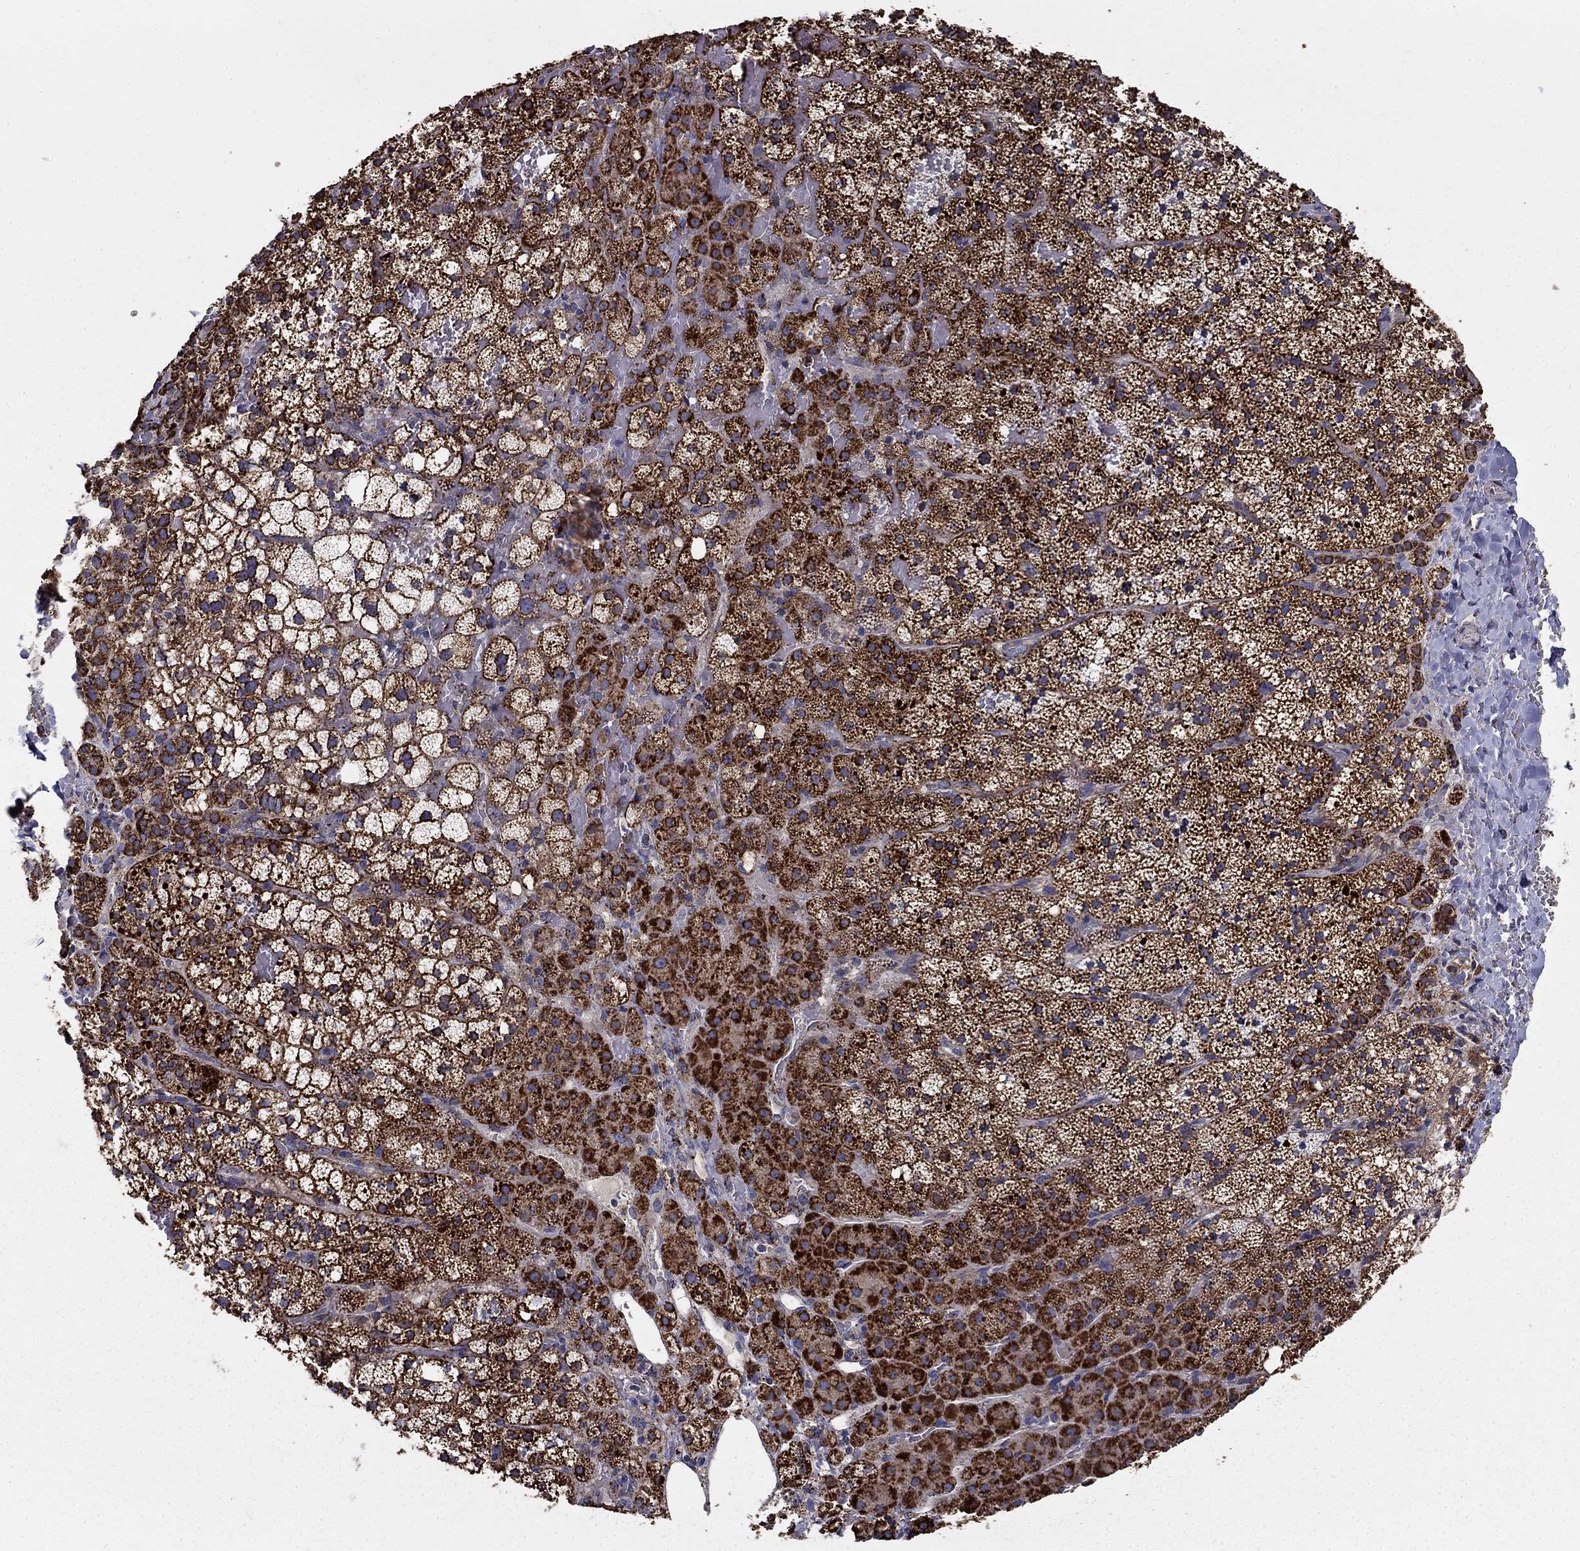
{"staining": {"intensity": "strong", "quantity": ">75%", "location": "cytoplasmic/membranous"}, "tissue": "adrenal gland", "cell_type": "Glandular cells", "image_type": "normal", "snomed": [{"axis": "morphology", "description": "Normal tissue, NOS"}, {"axis": "topography", "description": "Adrenal gland"}], "caption": "Approximately >75% of glandular cells in benign human adrenal gland exhibit strong cytoplasmic/membranous protein positivity as visualized by brown immunohistochemical staining.", "gene": "GCSH", "patient": {"sex": "male", "age": 53}}